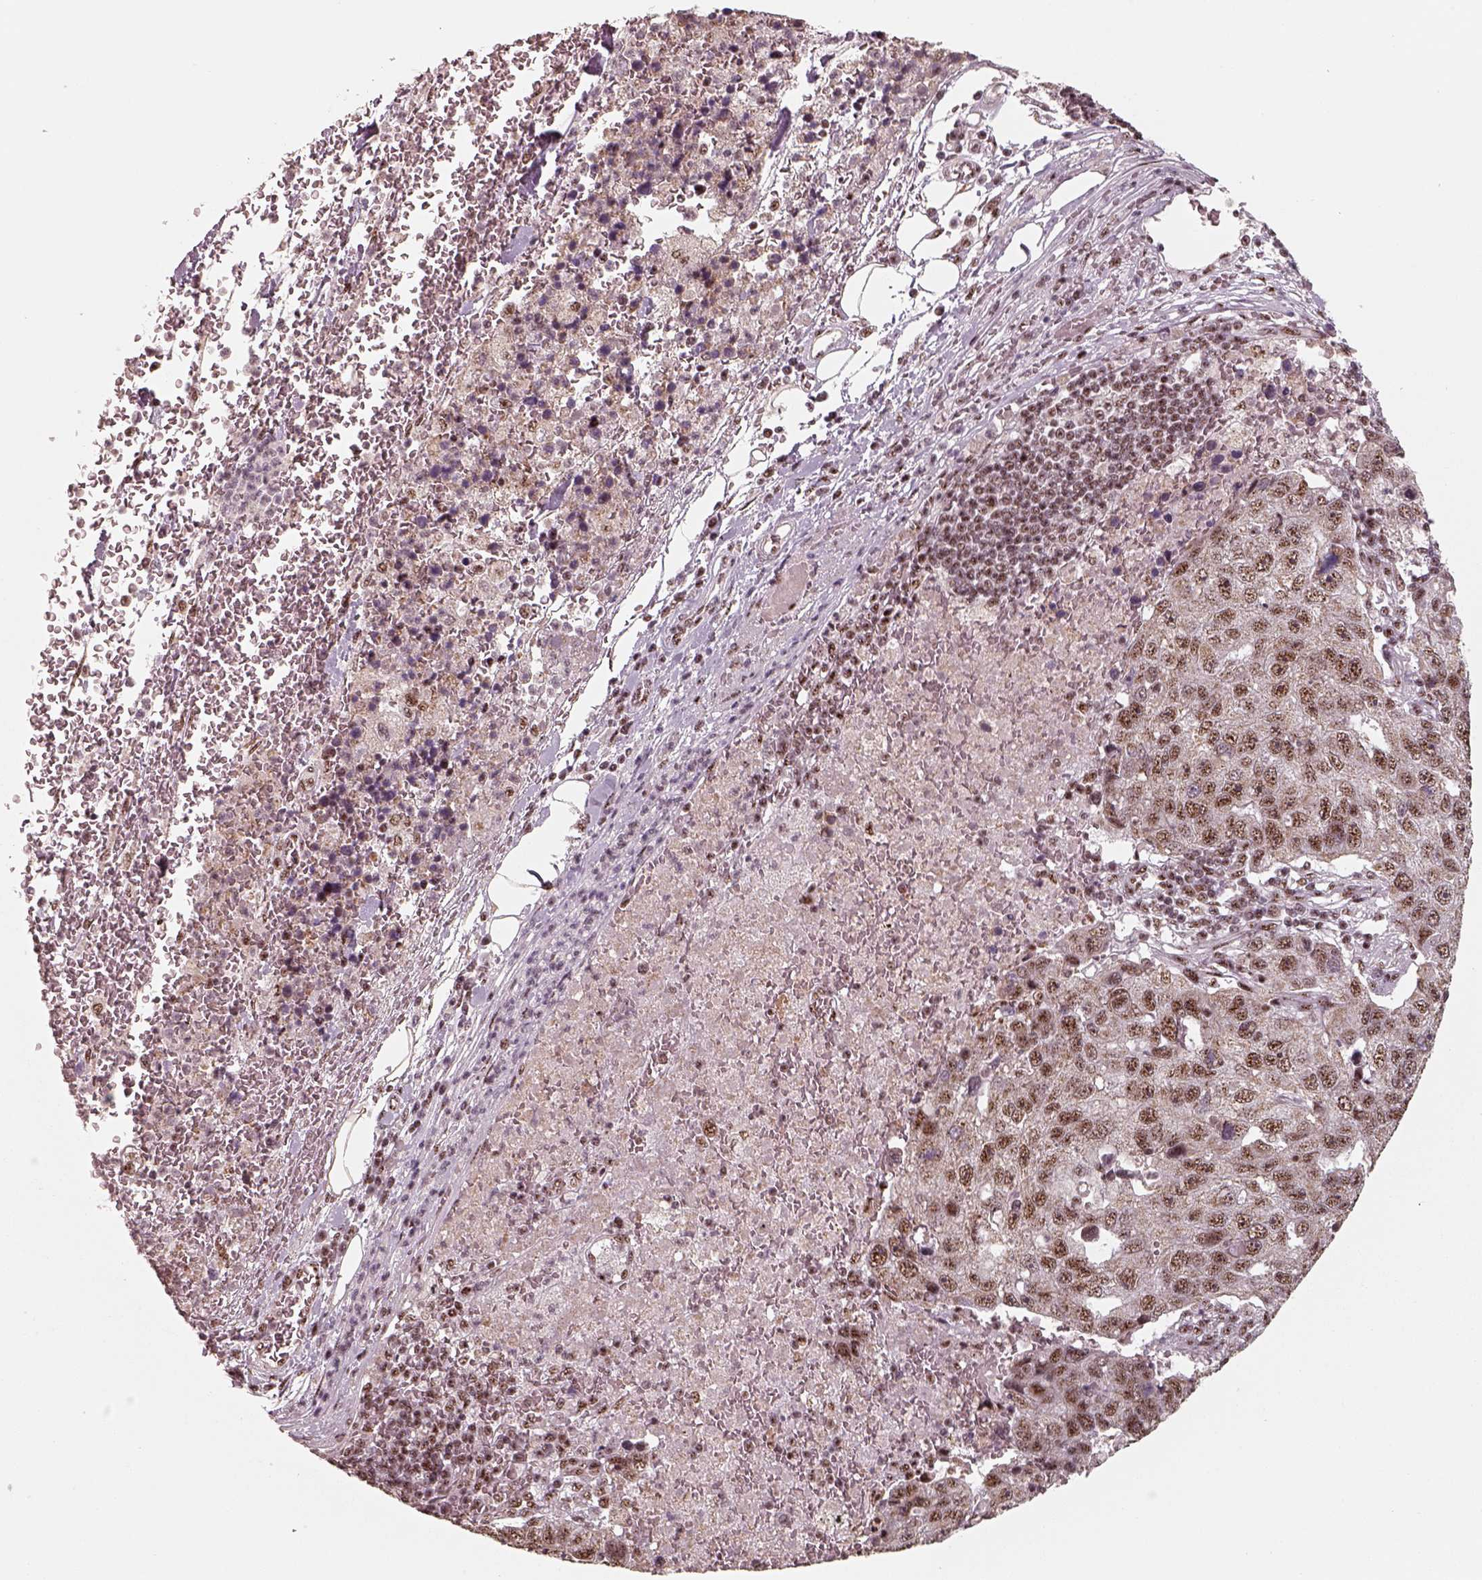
{"staining": {"intensity": "moderate", "quantity": ">75%", "location": "nuclear"}, "tissue": "pancreatic cancer", "cell_type": "Tumor cells", "image_type": "cancer", "snomed": [{"axis": "morphology", "description": "Adenocarcinoma, NOS"}, {"axis": "topography", "description": "Pancreas"}], "caption": "Immunohistochemistry of pancreatic adenocarcinoma shows medium levels of moderate nuclear staining in approximately >75% of tumor cells.", "gene": "ATXN7L3", "patient": {"sex": "female", "age": 61}}